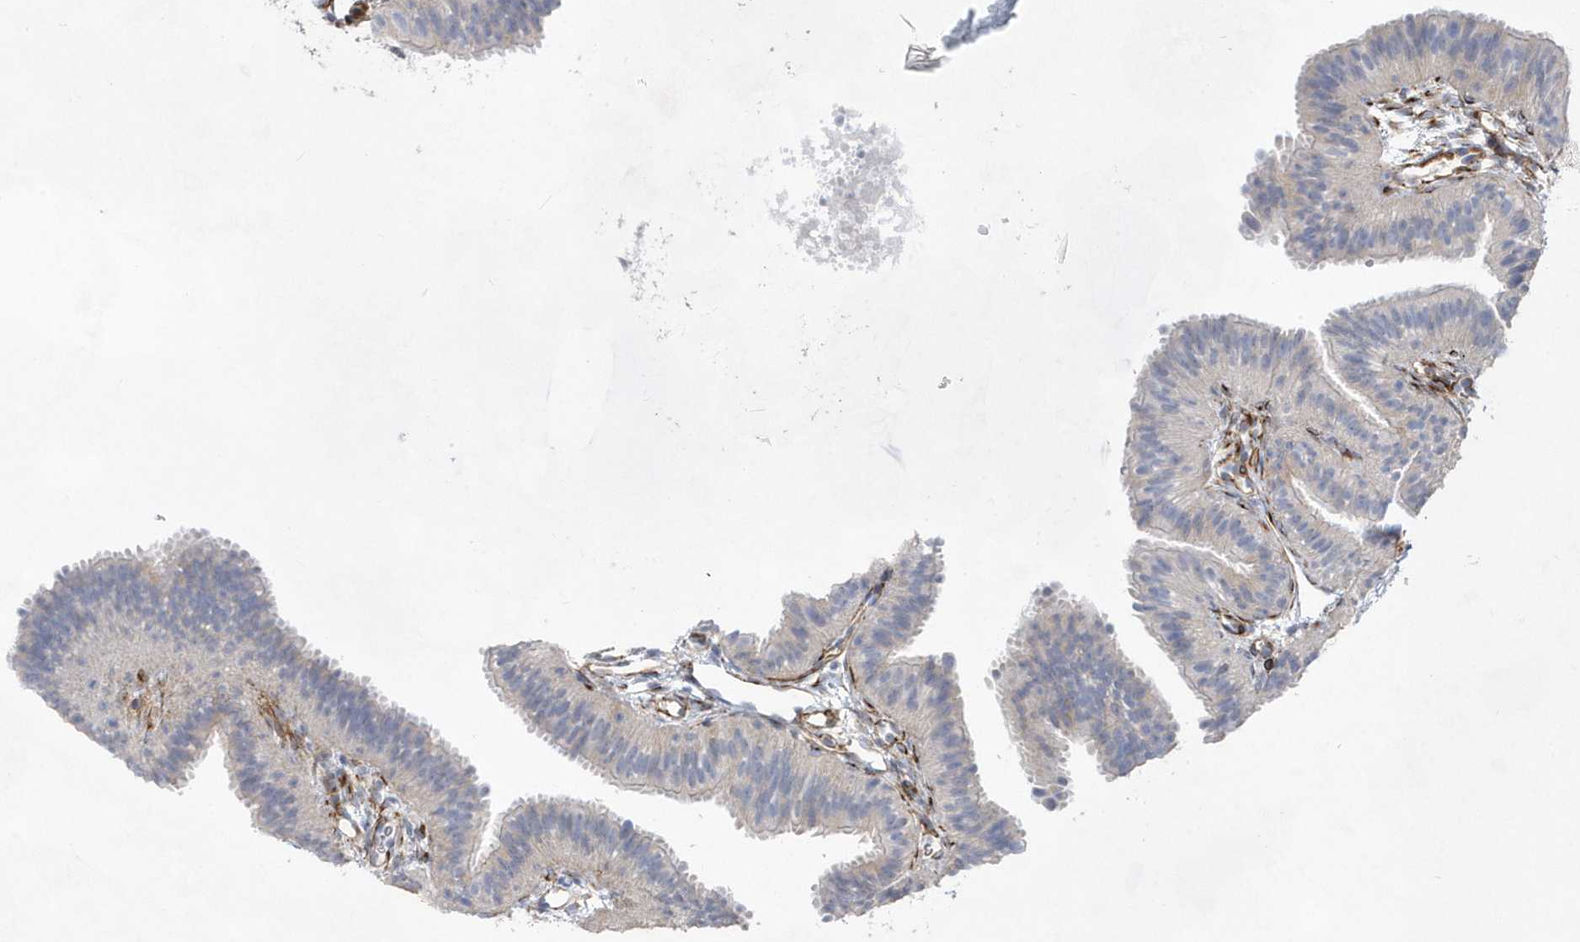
{"staining": {"intensity": "negative", "quantity": "none", "location": "none"}, "tissue": "fallopian tube", "cell_type": "Glandular cells", "image_type": "normal", "snomed": [{"axis": "morphology", "description": "Normal tissue, NOS"}, {"axis": "topography", "description": "Fallopian tube"}], "caption": "Immunohistochemistry of benign human fallopian tube reveals no positivity in glandular cells. The staining was performed using DAB (3,3'-diaminobenzidine) to visualize the protein expression in brown, while the nuclei were stained in blue with hematoxylin (Magnification: 20x).", "gene": "TMEM132B", "patient": {"sex": "female", "age": 35}}